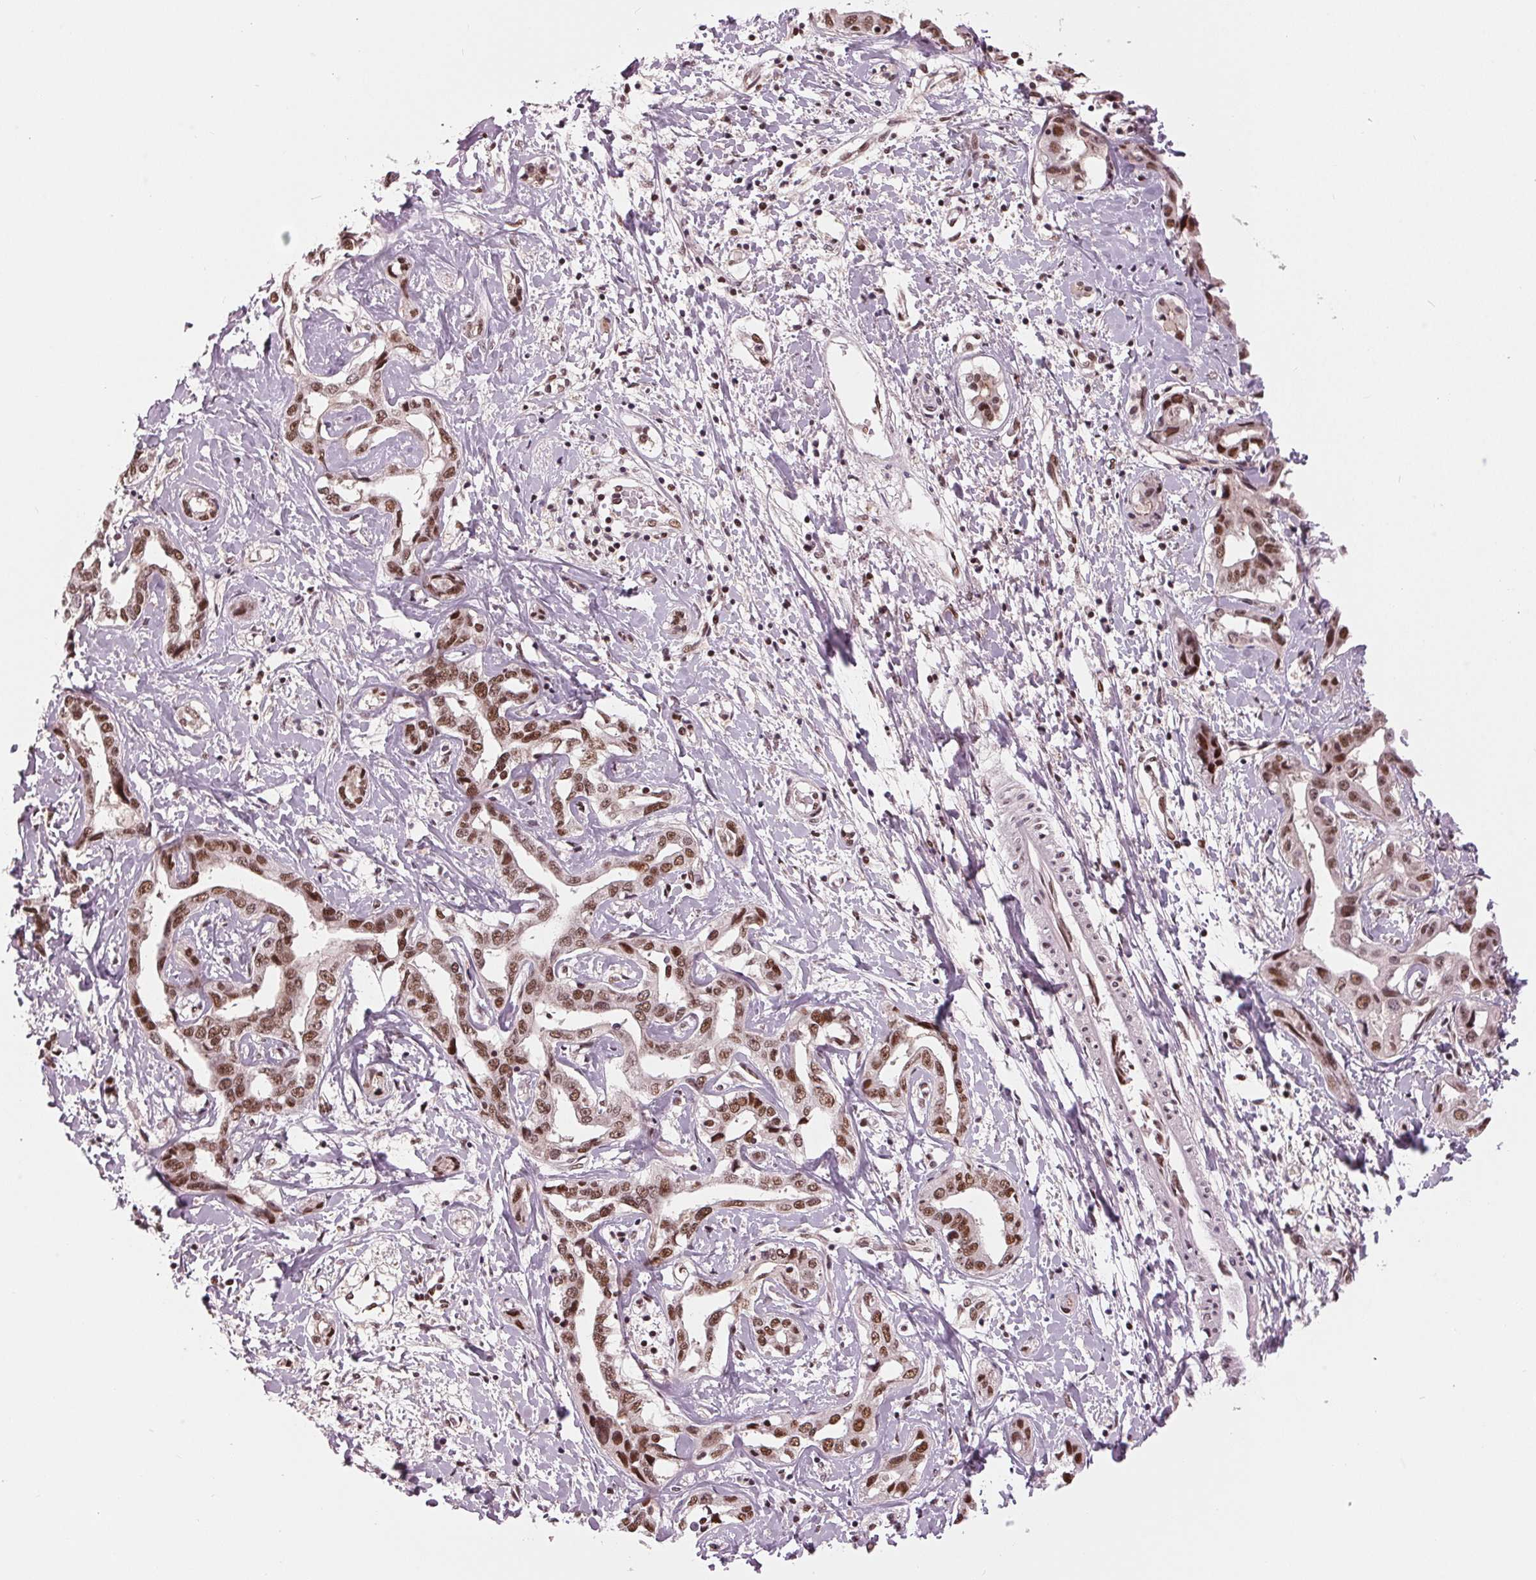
{"staining": {"intensity": "moderate", "quantity": ">75%", "location": "nuclear"}, "tissue": "liver cancer", "cell_type": "Tumor cells", "image_type": "cancer", "snomed": [{"axis": "morphology", "description": "Cholangiocarcinoma"}, {"axis": "topography", "description": "Liver"}], "caption": "Immunohistochemical staining of human liver cholangiocarcinoma reveals medium levels of moderate nuclear protein staining in approximately >75% of tumor cells. (DAB (3,3'-diaminobenzidine) IHC, brown staining for protein, blue staining for nuclei).", "gene": "LSM2", "patient": {"sex": "male", "age": 59}}